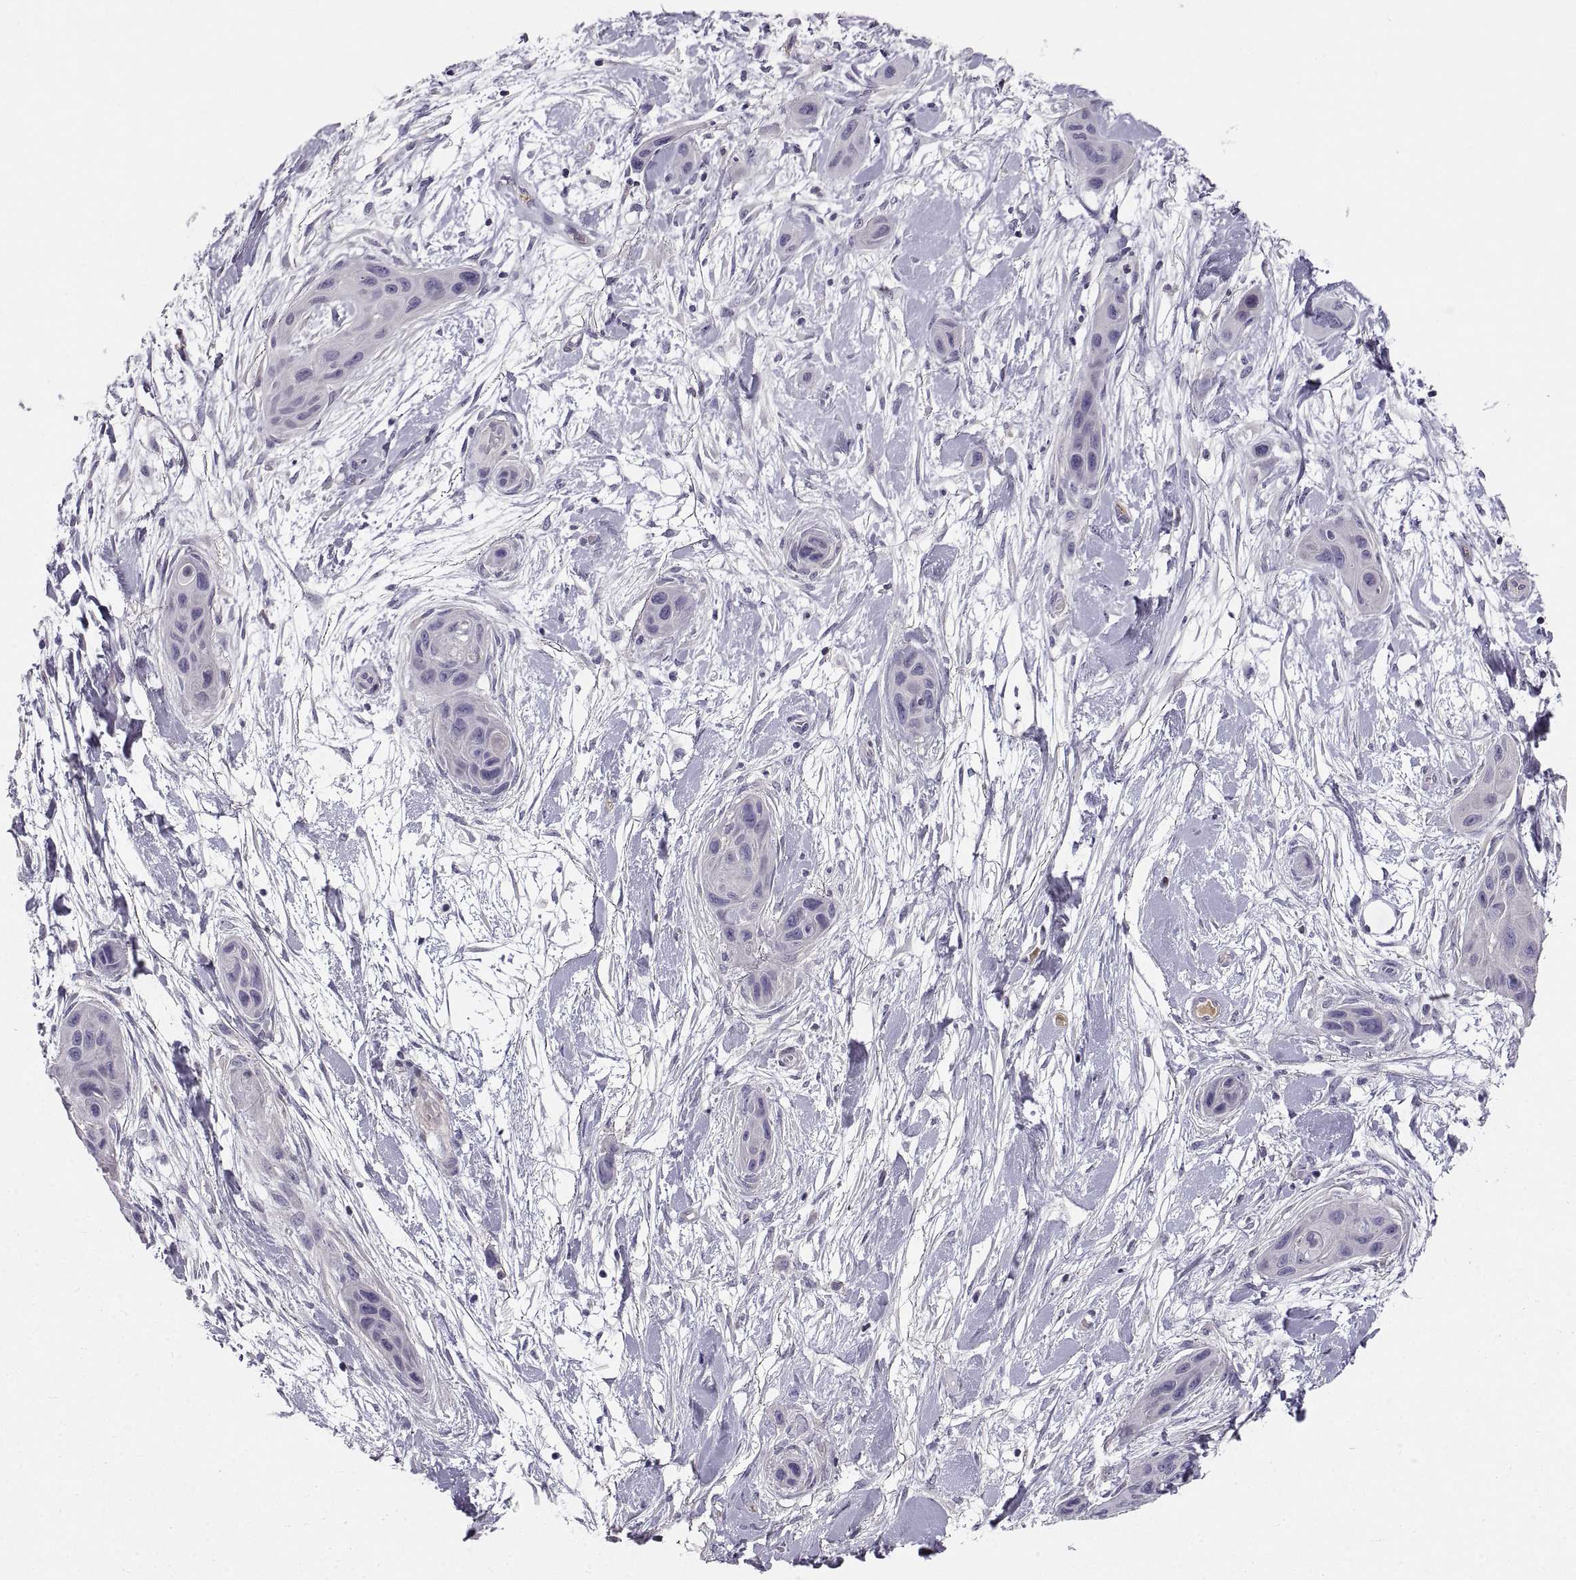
{"staining": {"intensity": "negative", "quantity": "none", "location": "none"}, "tissue": "skin cancer", "cell_type": "Tumor cells", "image_type": "cancer", "snomed": [{"axis": "morphology", "description": "Squamous cell carcinoma, NOS"}, {"axis": "topography", "description": "Skin"}], "caption": "The image reveals no staining of tumor cells in squamous cell carcinoma (skin).", "gene": "ADAM32", "patient": {"sex": "male", "age": 79}}